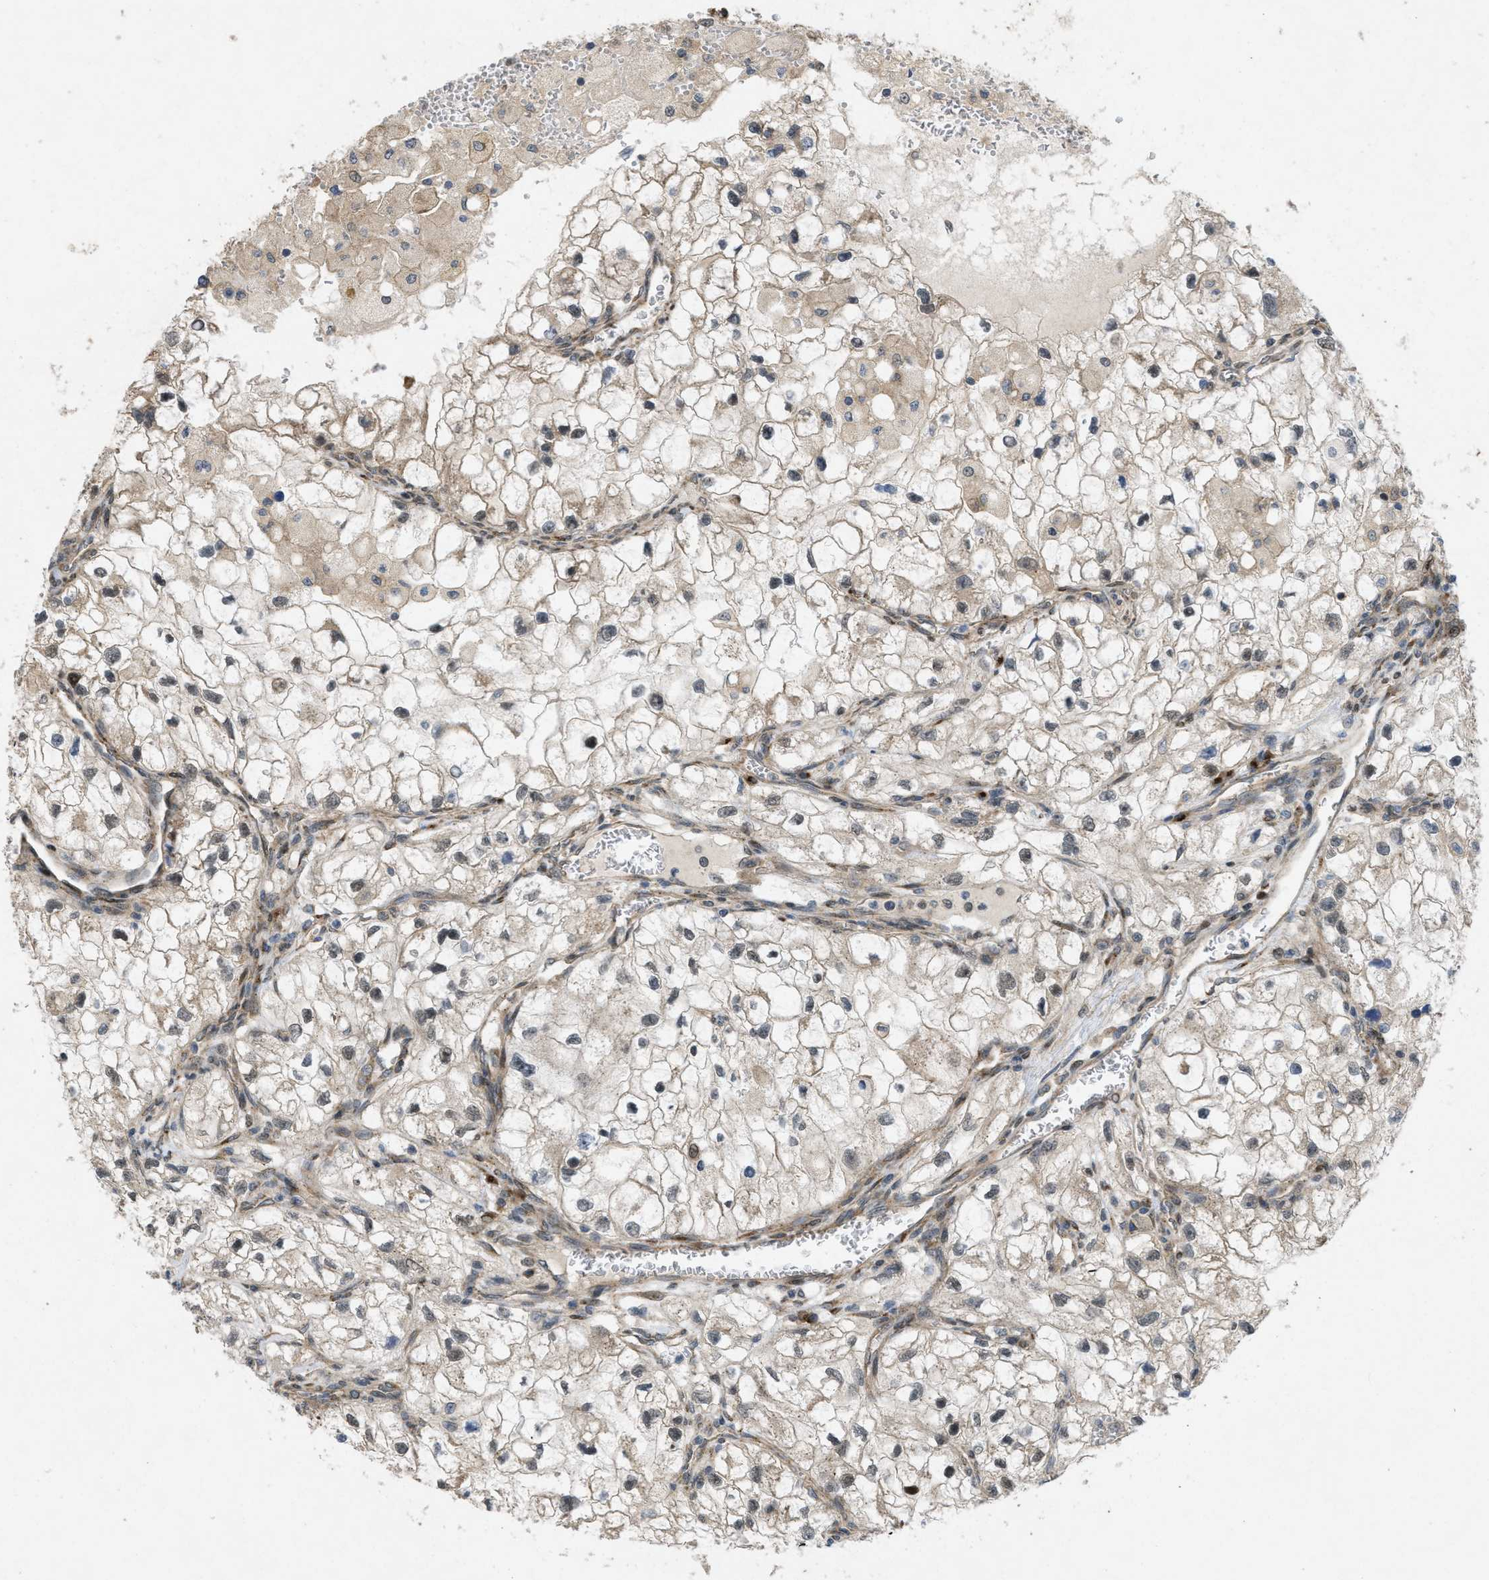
{"staining": {"intensity": "negative", "quantity": "none", "location": "none"}, "tissue": "renal cancer", "cell_type": "Tumor cells", "image_type": "cancer", "snomed": [{"axis": "morphology", "description": "Adenocarcinoma, NOS"}, {"axis": "topography", "description": "Kidney"}], "caption": "Immunohistochemical staining of adenocarcinoma (renal) reveals no significant staining in tumor cells.", "gene": "IFNLR1", "patient": {"sex": "female", "age": 70}}